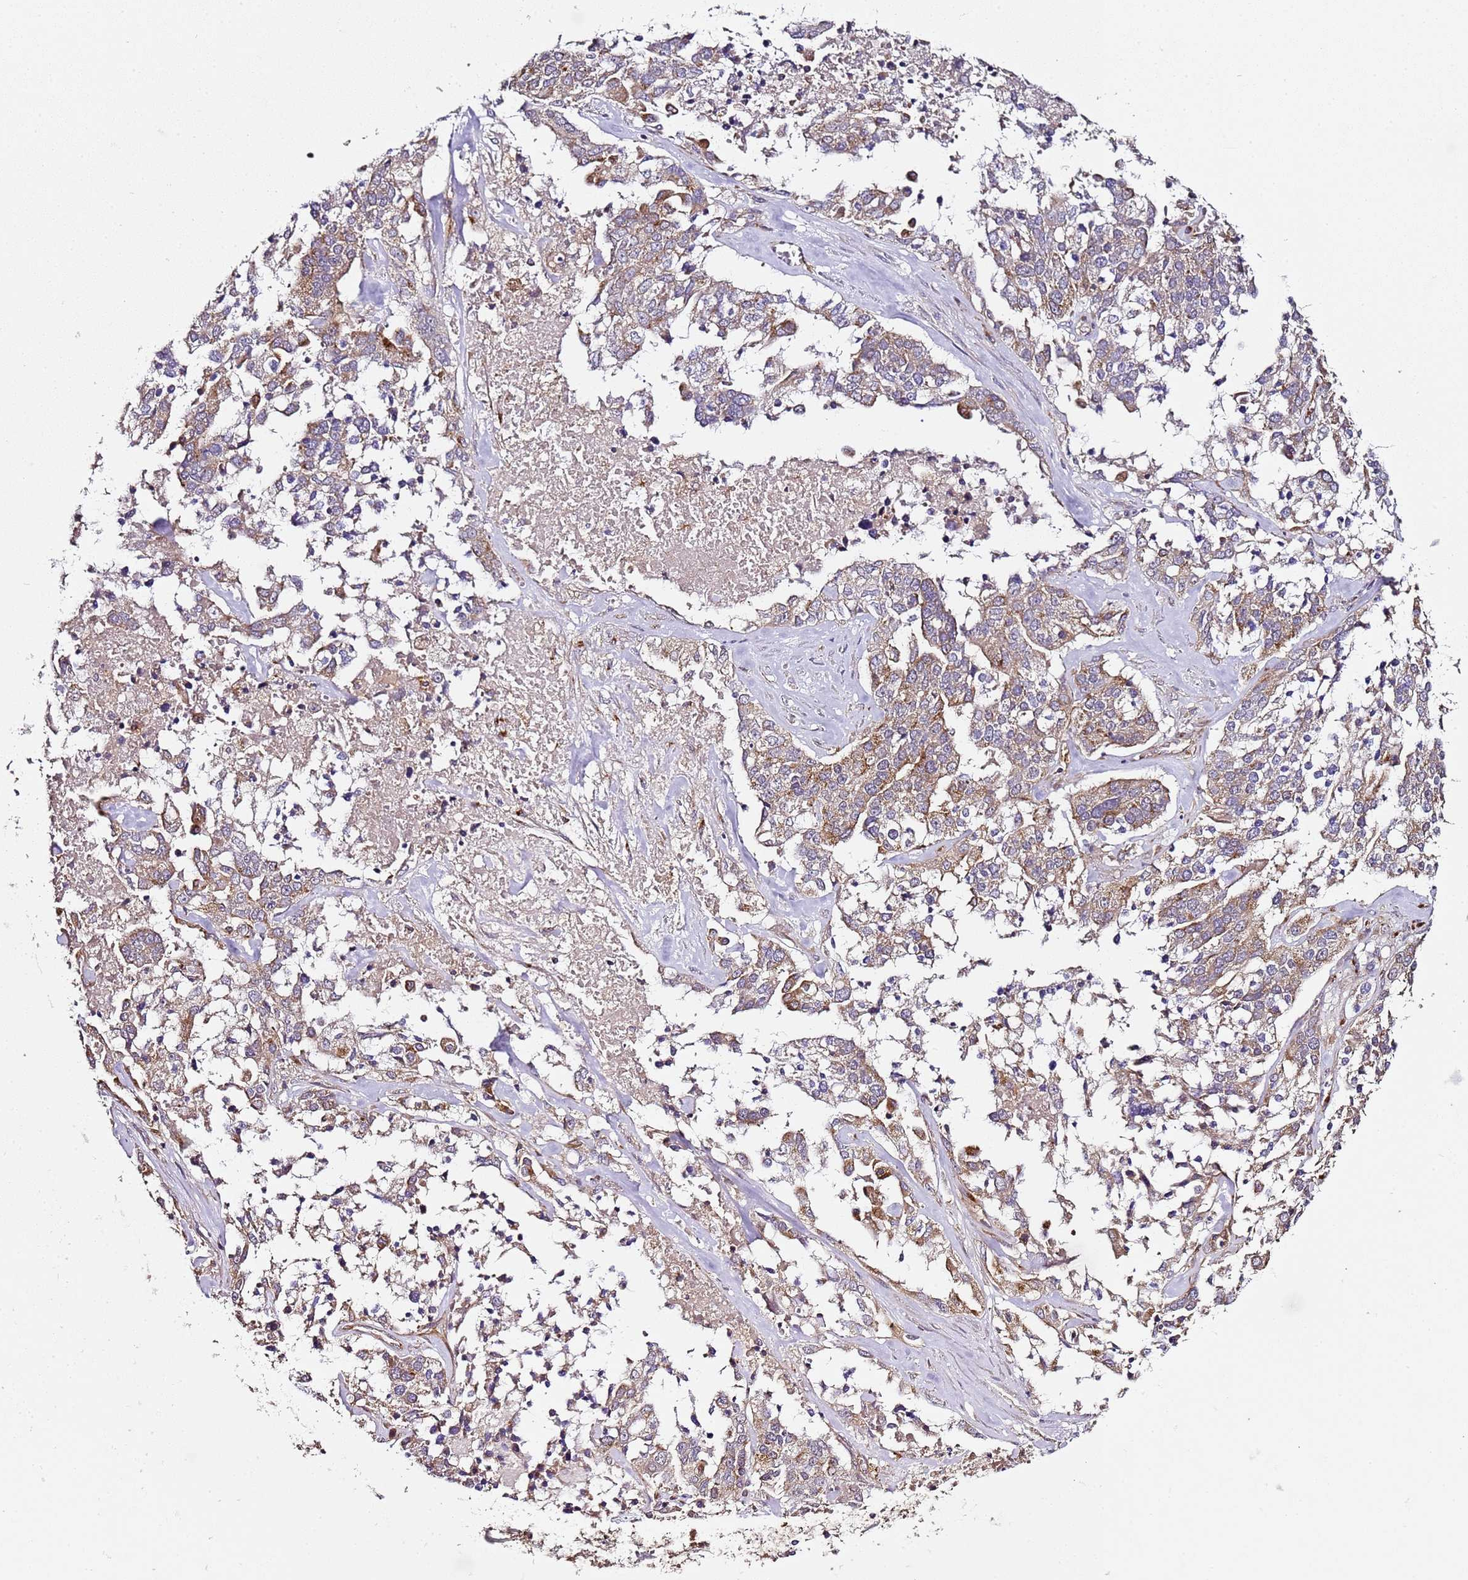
{"staining": {"intensity": "moderate", "quantity": "<25%", "location": "cytoplasmic/membranous"}, "tissue": "ovarian cancer", "cell_type": "Tumor cells", "image_type": "cancer", "snomed": [{"axis": "morphology", "description": "Cystadenocarcinoma, serous, NOS"}, {"axis": "topography", "description": "Ovary"}], "caption": "Protein expression by immunohistochemistry (IHC) displays moderate cytoplasmic/membranous expression in about <25% of tumor cells in ovarian serous cystadenocarcinoma.", "gene": "MRPL49", "patient": {"sex": "female", "age": 44}}